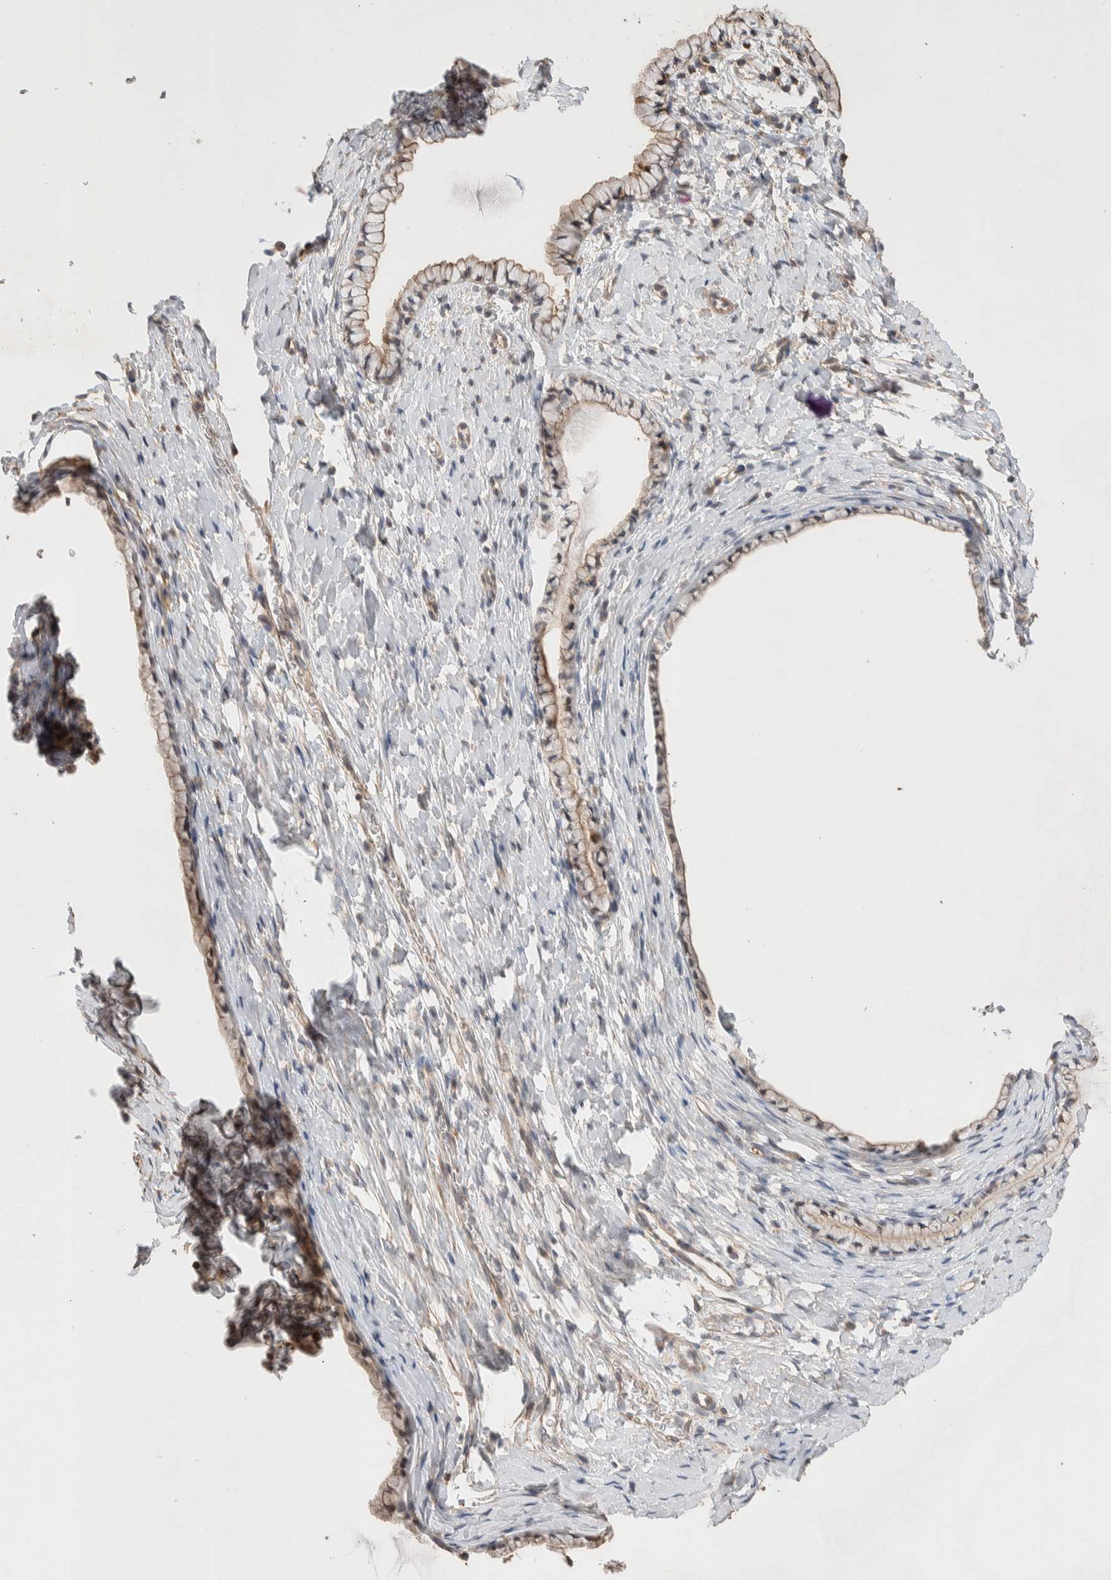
{"staining": {"intensity": "weak", "quantity": ">75%", "location": "cytoplasmic/membranous"}, "tissue": "cervix", "cell_type": "Glandular cells", "image_type": "normal", "snomed": [{"axis": "morphology", "description": "Normal tissue, NOS"}, {"axis": "topography", "description": "Cervix"}], "caption": "Weak cytoplasmic/membranous staining for a protein is present in about >75% of glandular cells of unremarkable cervix using immunohistochemistry (IHC).", "gene": "ZNF704", "patient": {"sex": "female", "age": 72}}